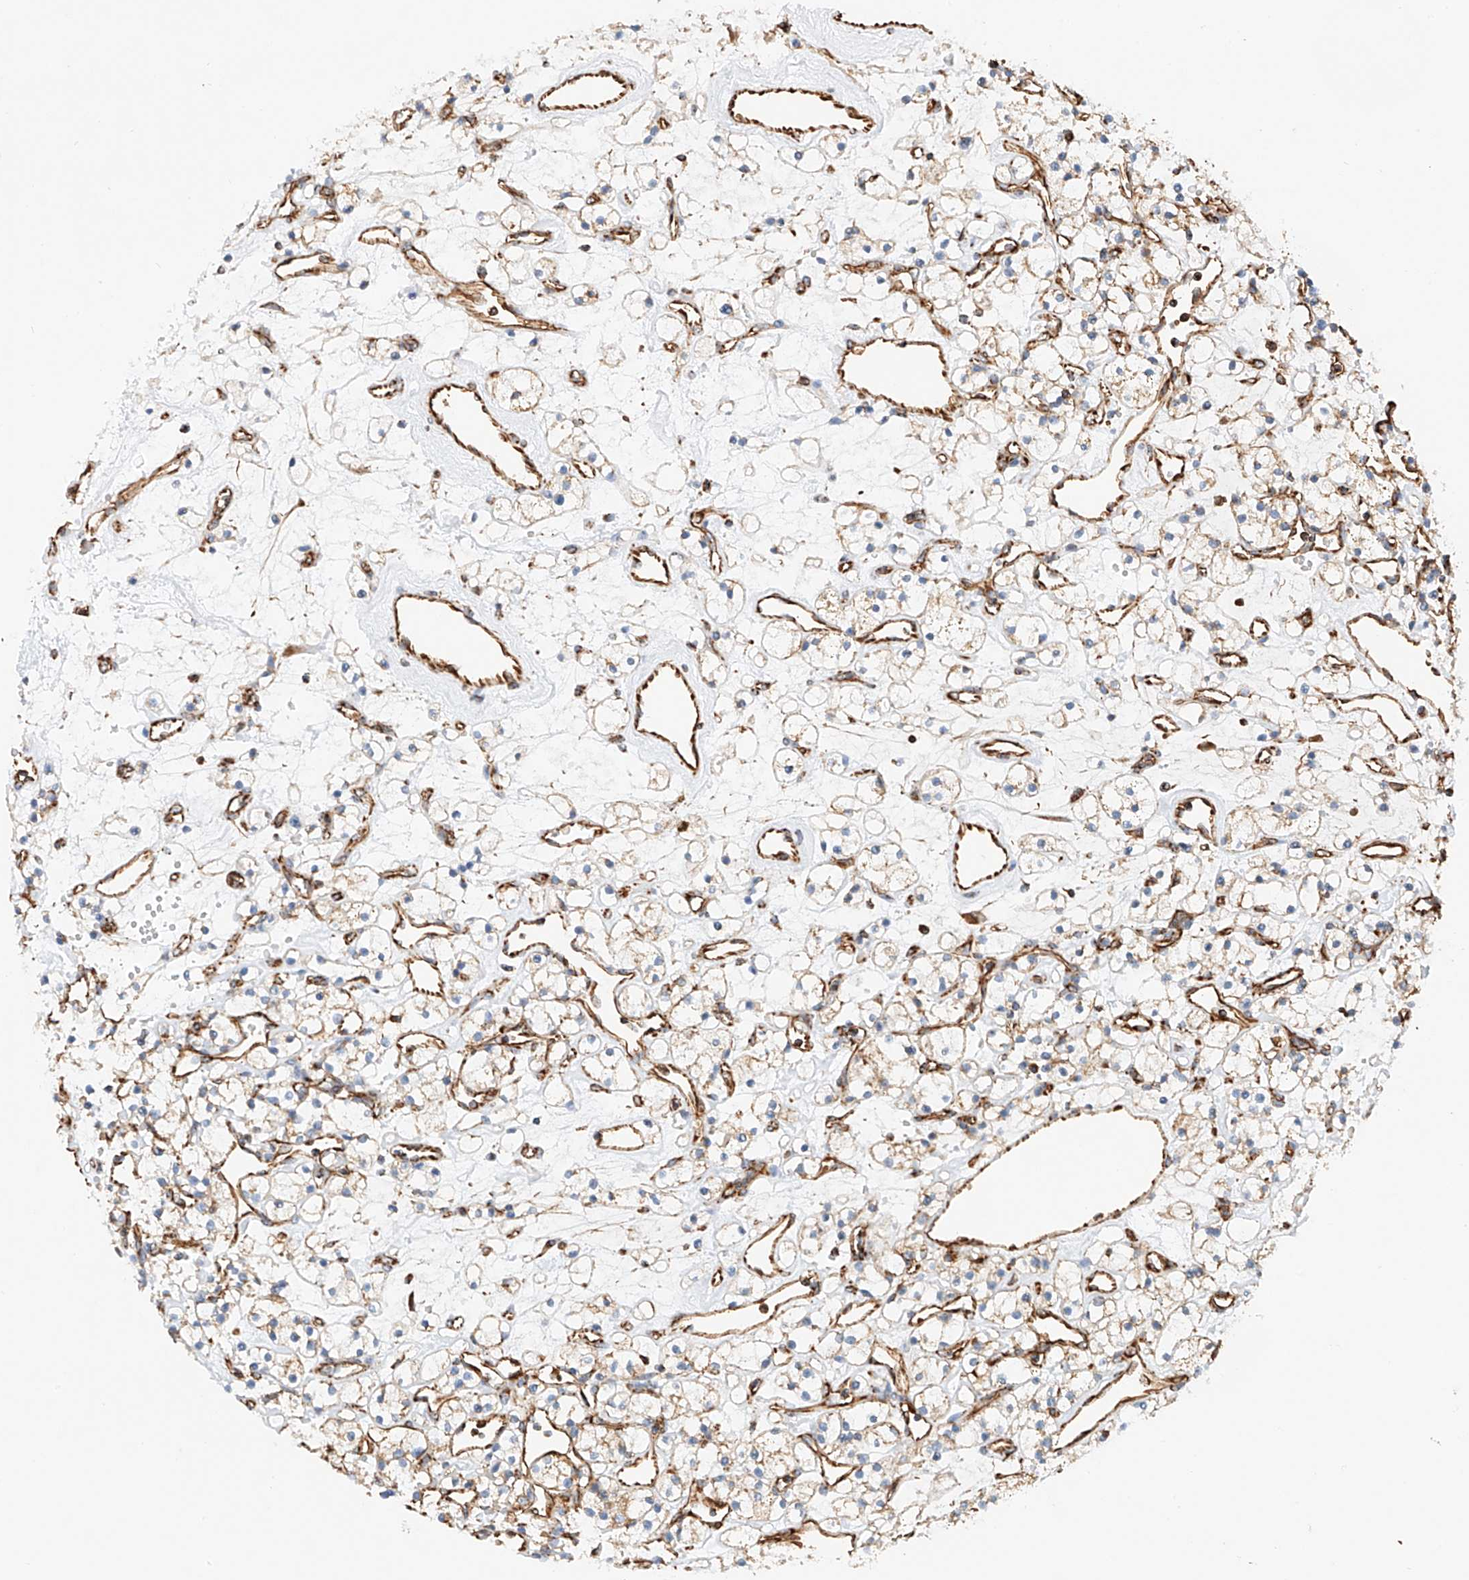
{"staining": {"intensity": "negative", "quantity": "none", "location": "none"}, "tissue": "renal cancer", "cell_type": "Tumor cells", "image_type": "cancer", "snomed": [{"axis": "morphology", "description": "Adenocarcinoma, NOS"}, {"axis": "topography", "description": "Kidney"}], "caption": "Immunohistochemistry of human renal adenocarcinoma reveals no staining in tumor cells.", "gene": "NDUFV3", "patient": {"sex": "female", "age": 60}}